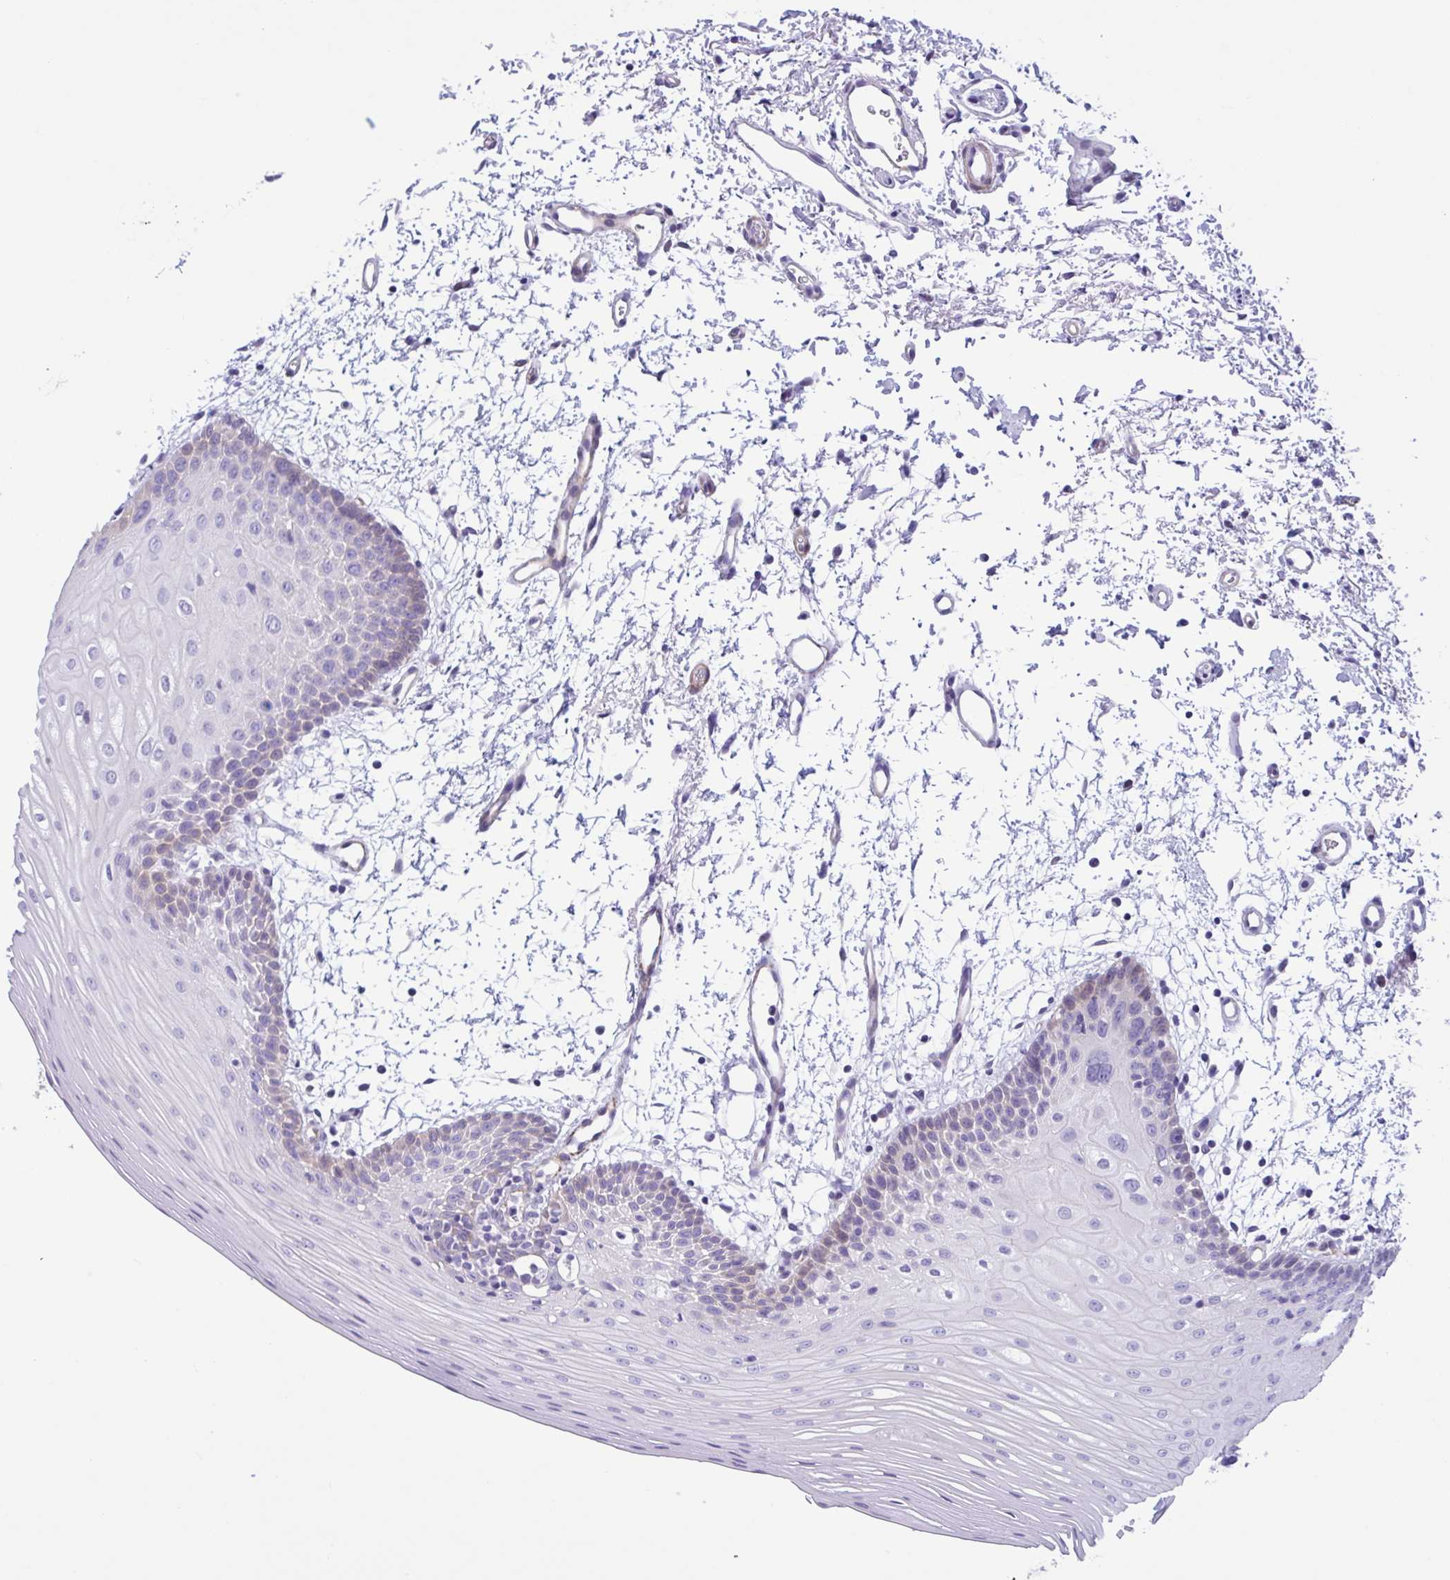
{"staining": {"intensity": "weak", "quantity": "<25%", "location": "cytoplasmic/membranous"}, "tissue": "oral mucosa", "cell_type": "Squamous epithelial cells", "image_type": "normal", "snomed": [{"axis": "morphology", "description": "Normal tissue, NOS"}, {"axis": "topography", "description": "Oral tissue"}], "caption": "The image shows no staining of squamous epithelial cells in benign oral mucosa.", "gene": "AHCYL2", "patient": {"sex": "female", "age": 81}}